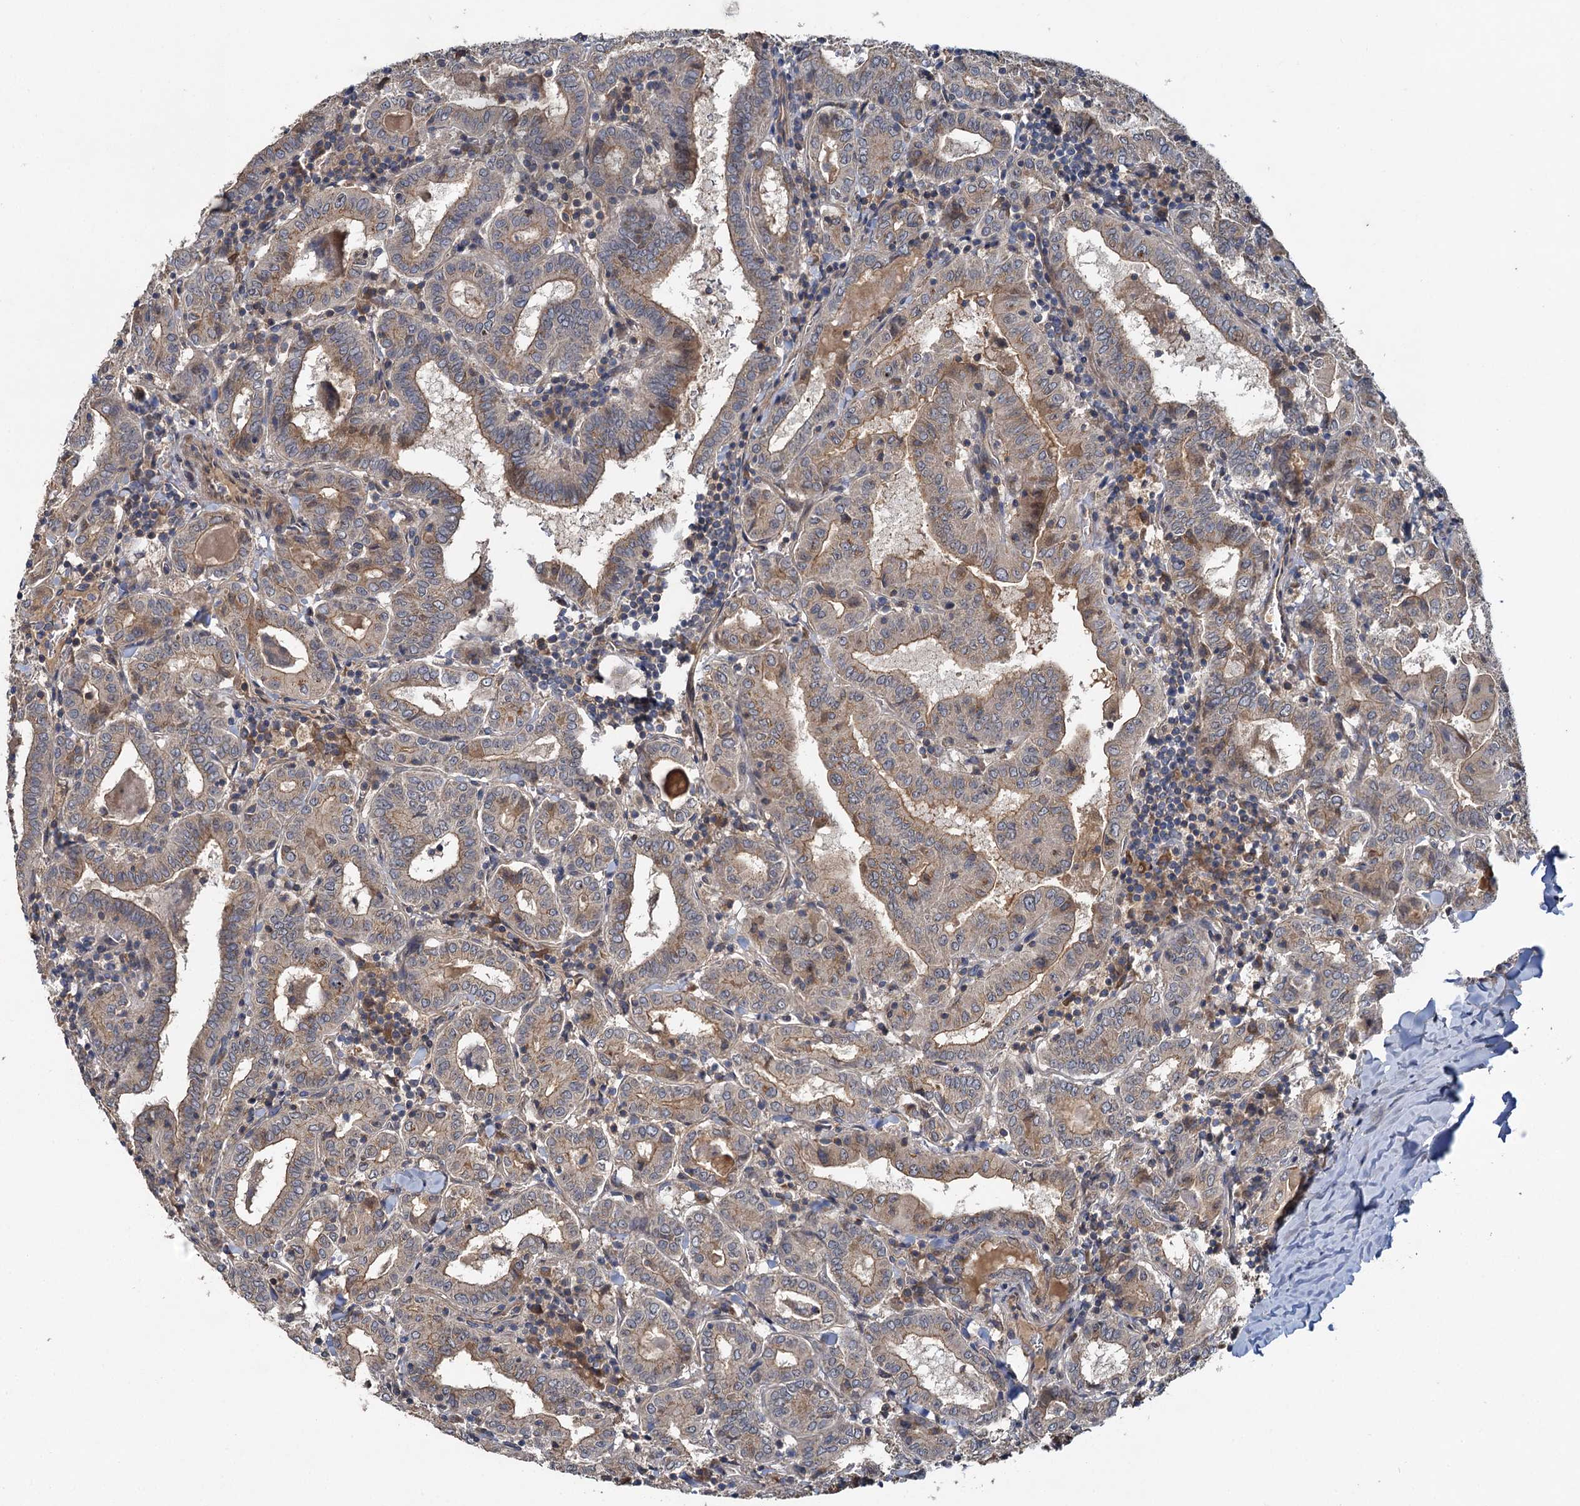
{"staining": {"intensity": "weak", "quantity": ">75%", "location": "cytoplasmic/membranous"}, "tissue": "thyroid cancer", "cell_type": "Tumor cells", "image_type": "cancer", "snomed": [{"axis": "morphology", "description": "Papillary adenocarcinoma, NOS"}, {"axis": "topography", "description": "Thyroid gland"}], "caption": "This photomicrograph shows papillary adenocarcinoma (thyroid) stained with immunohistochemistry to label a protein in brown. The cytoplasmic/membranous of tumor cells show weak positivity for the protein. Nuclei are counter-stained blue.", "gene": "ZNF324", "patient": {"sex": "female", "age": 72}}